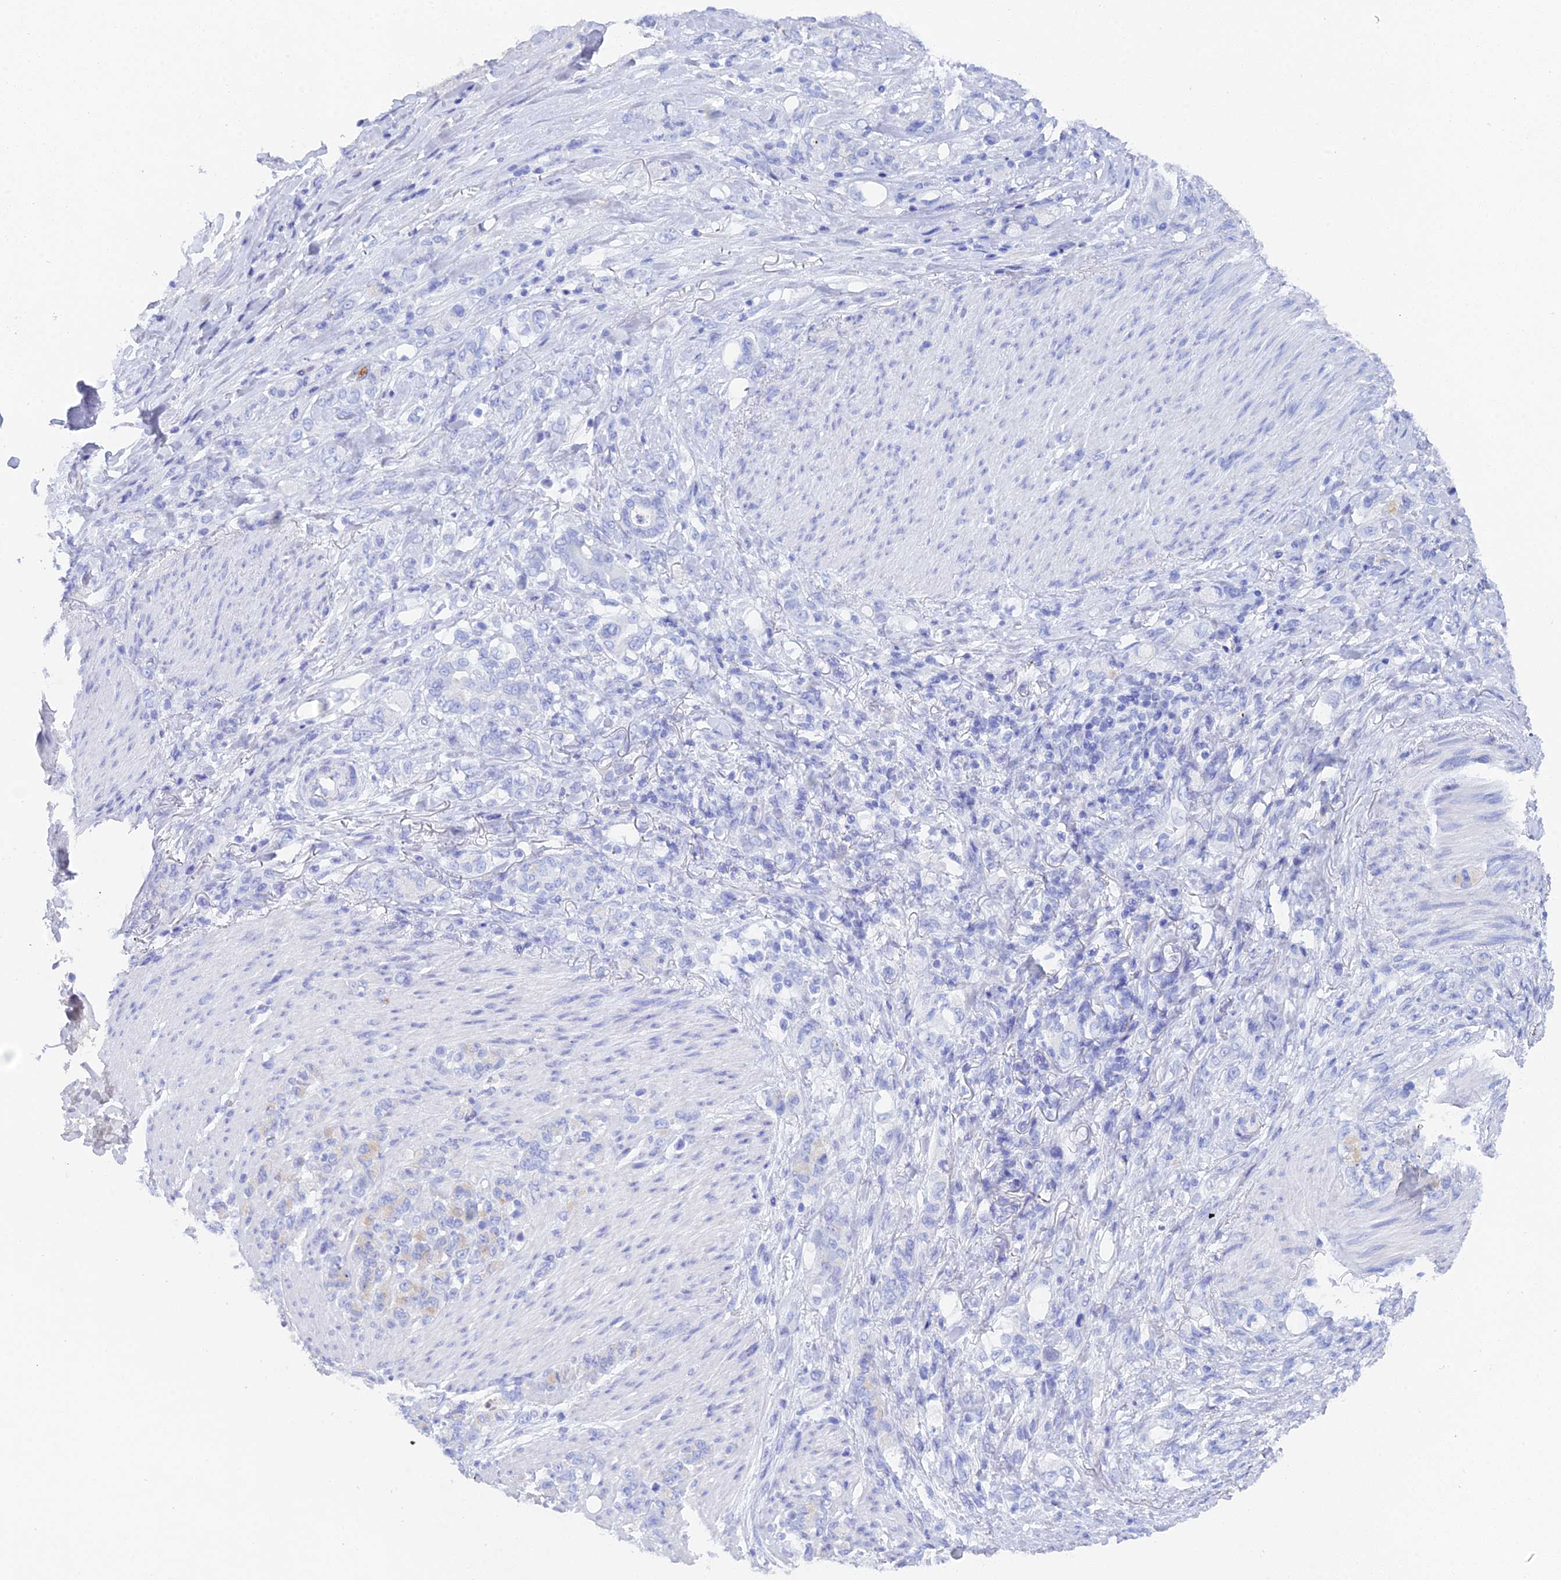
{"staining": {"intensity": "negative", "quantity": "none", "location": "none"}, "tissue": "stomach cancer", "cell_type": "Tumor cells", "image_type": "cancer", "snomed": [{"axis": "morphology", "description": "Adenocarcinoma, NOS"}, {"axis": "topography", "description": "Stomach"}], "caption": "DAB (3,3'-diaminobenzidine) immunohistochemical staining of human stomach cancer (adenocarcinoma) reveals no significant positivity in tumor cells.", "gene": "REG1A", "patient": {"sex": "female", "age": 79}}